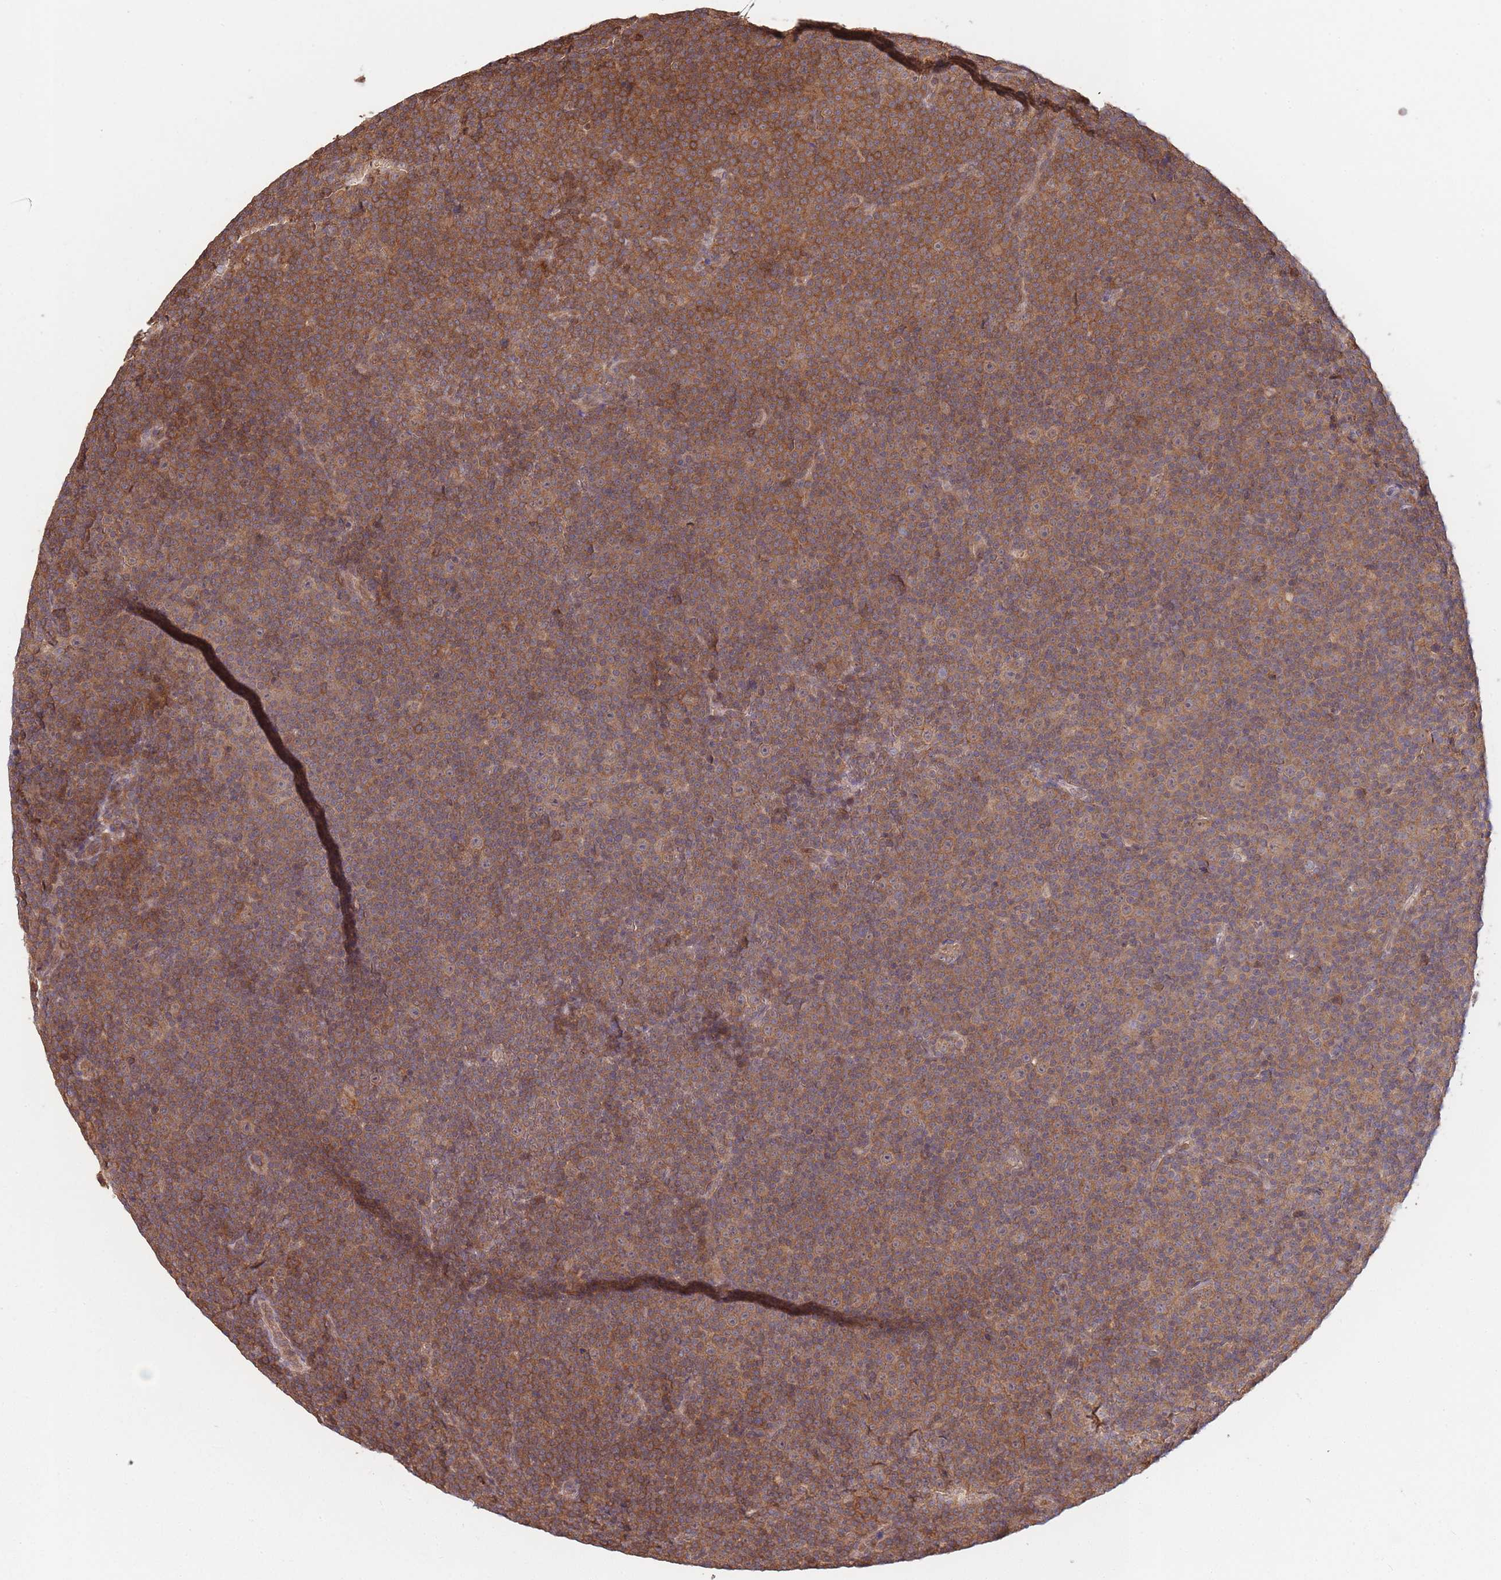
{"staining": {"intensity": "moderate", "quantity": ">75%", "location": "cytoplasmic/membranous"}, "tissue": "lymphoma", "cell_type": "Tumor cells", "image_type": "cancer", "snomed": [{"axis": "morphology", "description": "Malignant lymphoma, non-Hodgkin's type, Low grade"}, {"axis": "topography", "description": "Lymph node"}], "caption": "Human low-grade malignant lymphoma, non-Hodgkin's type stained with a brown dye shows moderate cytoplasmic/membranous positive expression in approximately >75% of tumor cells.", "gene": "ZNF304", "patient": {"sex": "female", "age": 67}}